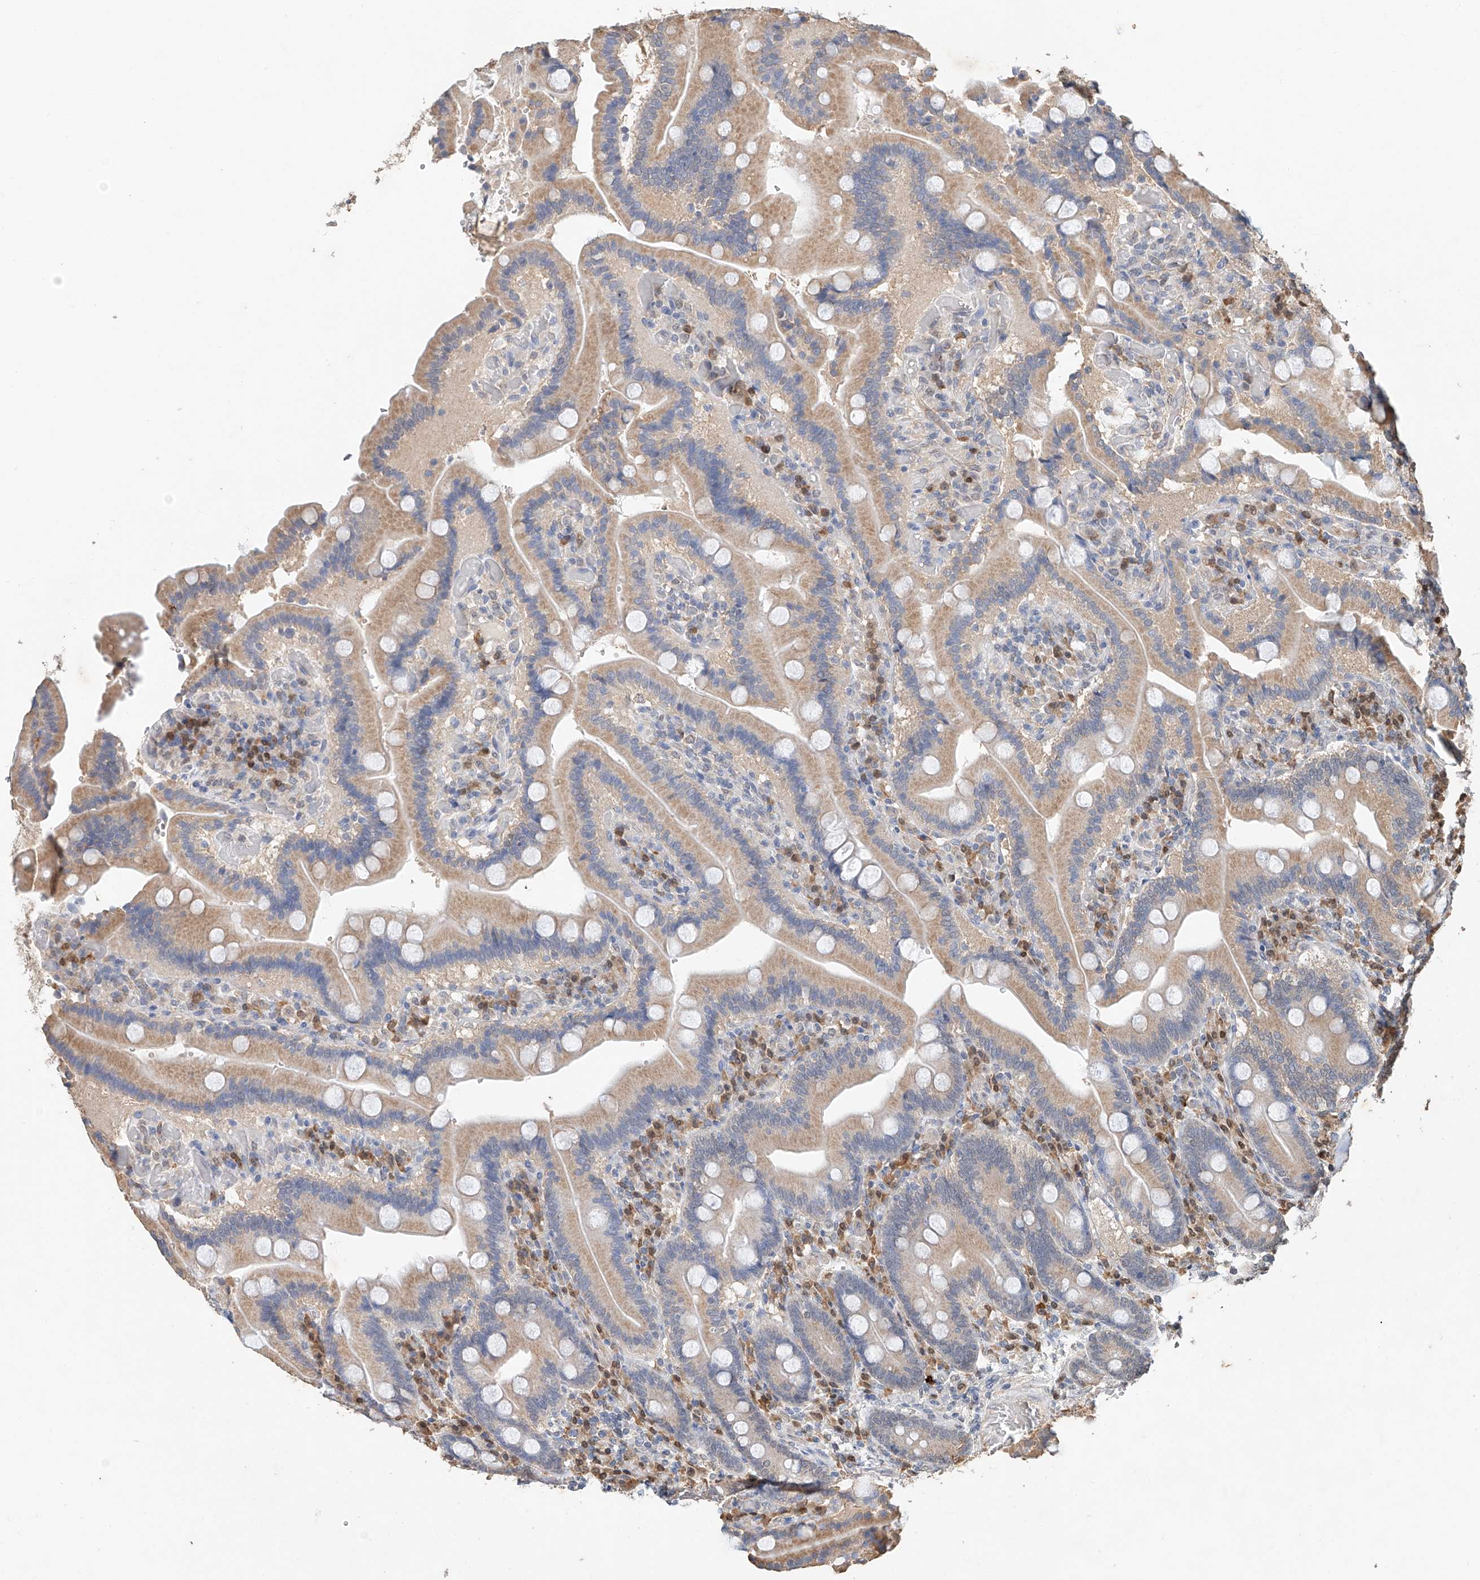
{"staining": {"intensity": "weak", "quantity": "25%-75%", "location": "cytoplasmic/membranous"}, "tissue": "duodenum", "cell_type": "Glandular cells", "image_type": "normal", "snomed": [{"axis": "morphology", "description": "Normal tissue, NOS"}, {"axis": "topography", "description": "Duodenum"}], "caption": "Duodenum stained with DAB (3,3'-diaminobenzidine) immunohistochemistry (IHC) exhibits low levels of weak cytoplasmic/membranous staining in about 25%-75% of glandular cells. Ihc stains the protein in brown and the nuclei are stained blue.", "gene": "CTDP1", "patient": {"sex": "female", "age": 62}}